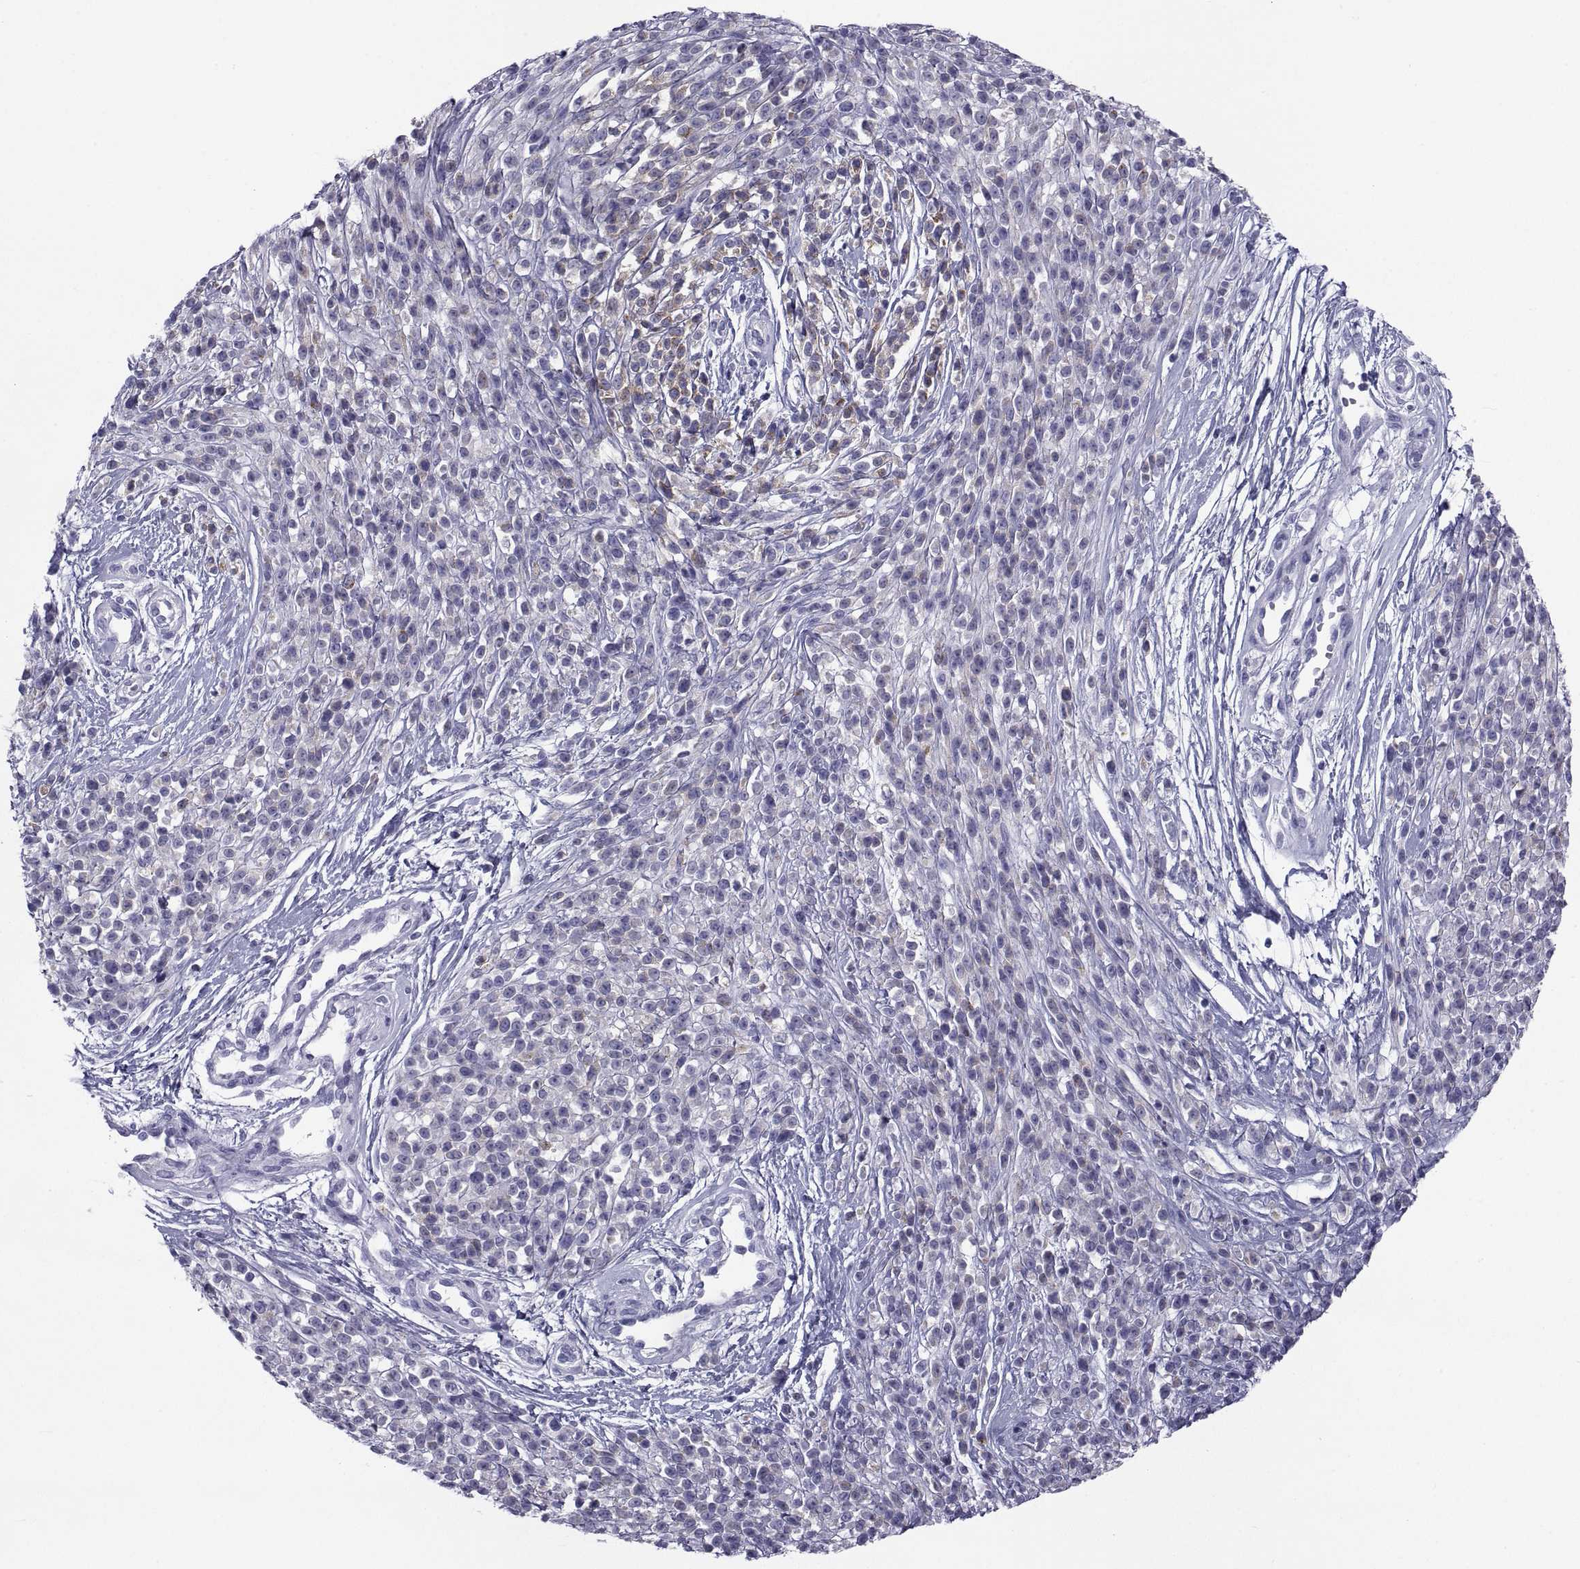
{"staining": {"intensity": "weak", "quantity": "<25%", "location": "cytoplasmic/membranous"}, "tissue": "melanoma", "cell_type": "Tumor cells", "image_type": "cancer", "snomed": [{"axis": "morphology", "description": "Malignant melanoma, NOS"}, {"axis": "topography", "description": "Skin"}, {"axis": "topography", "description": "Skin of trunk"}], "caption": "Micrograph shows no protein staining in tumor cells of malignant melanoma tissue. (DAB (3,3'-diaminobenzidine) immunohistochemistry (IHC), high magnification).", "gene": "NPTX2", "patient": {"sex": "male", "age": 74}}